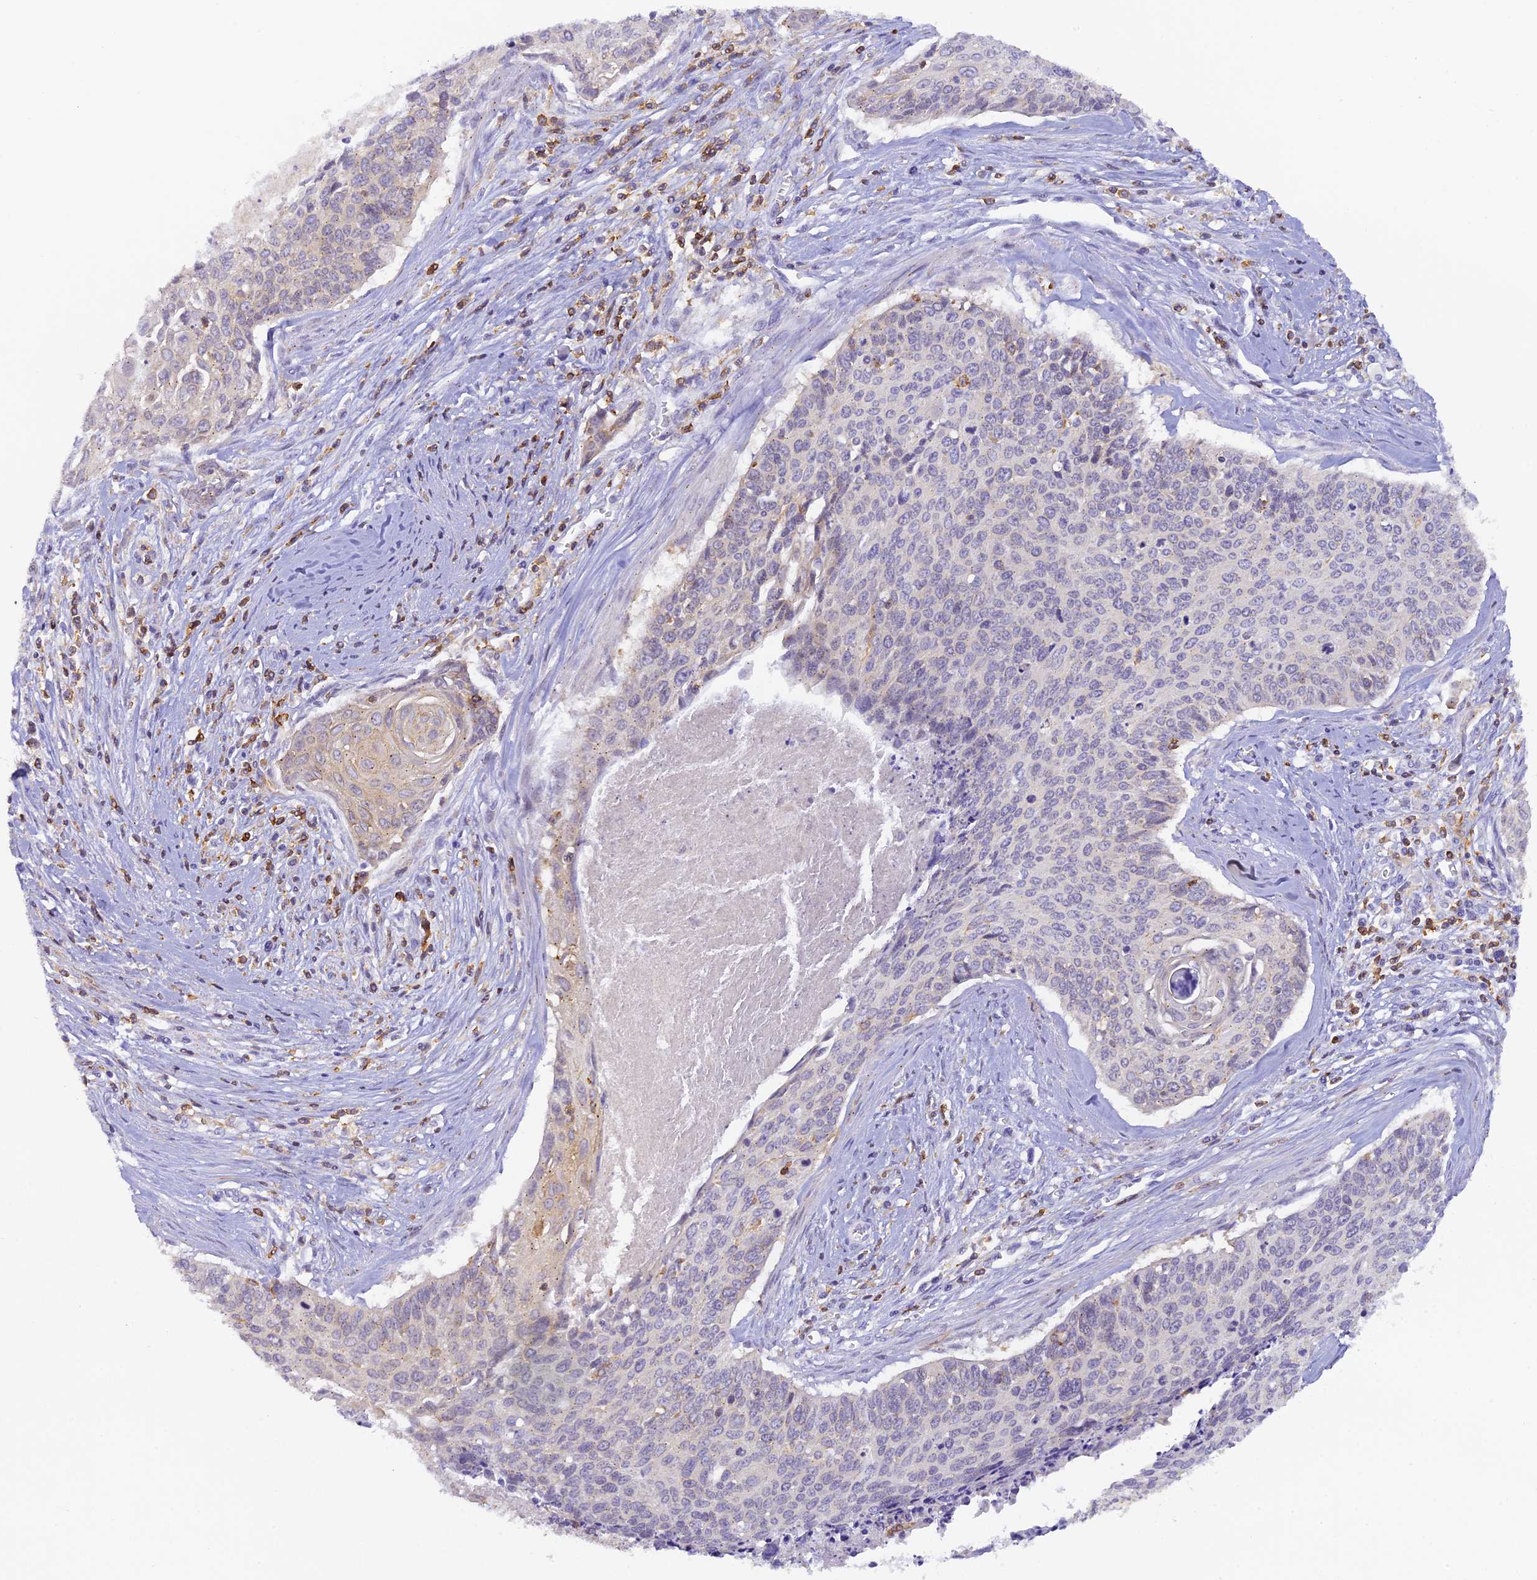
{"staining": {"intensity": "negative", "quantity": "none", "location": "none"}, "tissue": "cervical cancer", "cell_type": "Tumor cells", "image_type": "cancer", "snomed": [{"axis": "morphology", "description": "Squamous cell carcinoma, NOS"}, {"axis": "topography", "description": "Cervix"}], "caption": "Tumor cells show no significant protein expression in cervical cancer (squamous cell carcinoma).", "gene": "FYB1", "patient": {"sex": "female", "age": 55}}